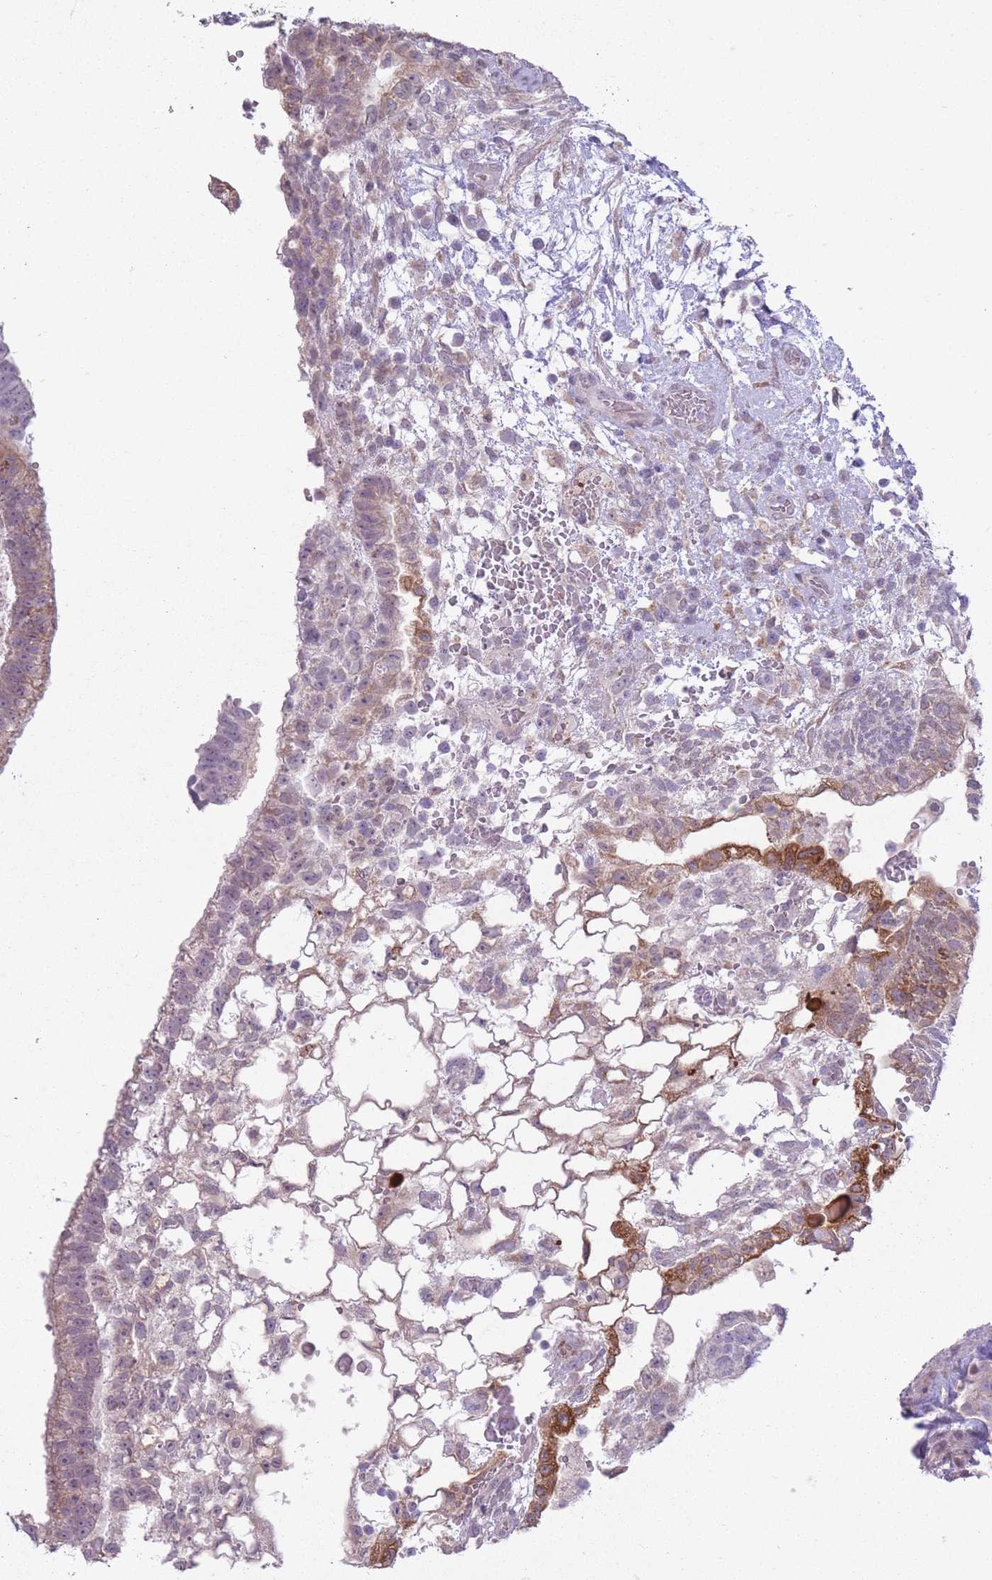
{"staining": {"intensity": "moderate", "quantity": "25%-75%", "location": "cytoplasmic/membranous"}, "tissue": "testis cancer", "cell_type": "Tumor cells", "image_type": "cancer", "snomed": [{"axis": "morphology", "description": "Normal tissue, NOS"}, {"axis": "morphology", "description": "Carcinoma, Embryonal, NOS"}, {"axis": "topography", "description": "Testis"}], "caption": "Immunohistochemical staining of human testis embryonal carcinoma demonstrates medium levels of moderate cytoplasmic/membranous protein positivity in approximately 25%-75% of tumor cells.", "gene": "ARPIN", "patient": {"sex": "male", "age": 32}}